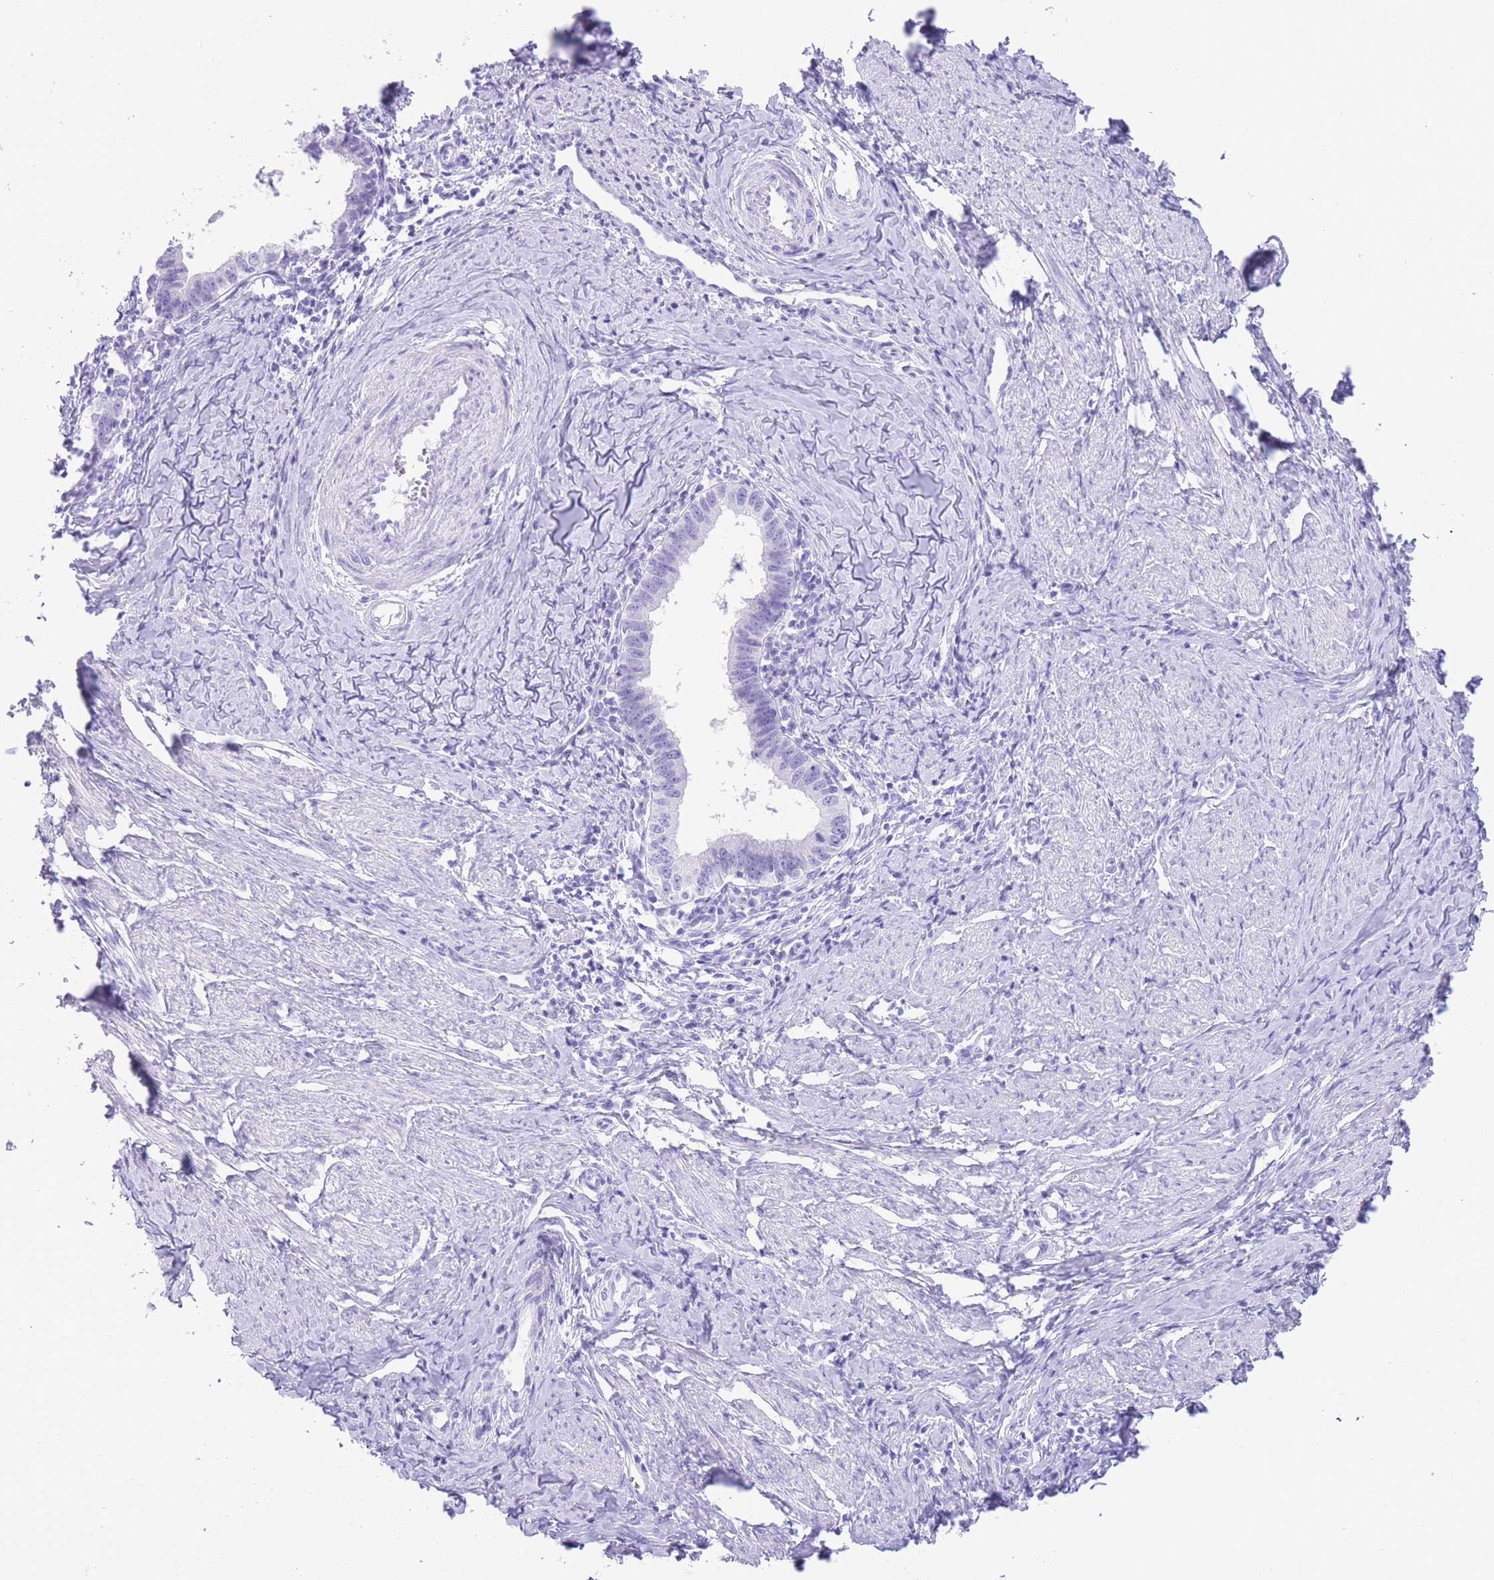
{"staining": {"intensity": "negative", "quantity": "none", "location": "none"}, "tissue": "cervical cancer", "cell_type": "Tumor cells", "image_type": "cancer", "snomed": [{"axis": "morphology", "description": "Adenocarcinoma, NOS"}, {"axis": "topography", "description": "Cervix"}], "caption": "An IHC photomicrograph of adenocarcinoma (cervical) is shown. There is no staining in tumor cells of adenocarcinoma (cervical). The staining is performed using DAB brown chromogen with nuclei counter-stained in using hematoxylin.", "gene": "ELOA2", "patient": {"sex": "female", "age": 36}}